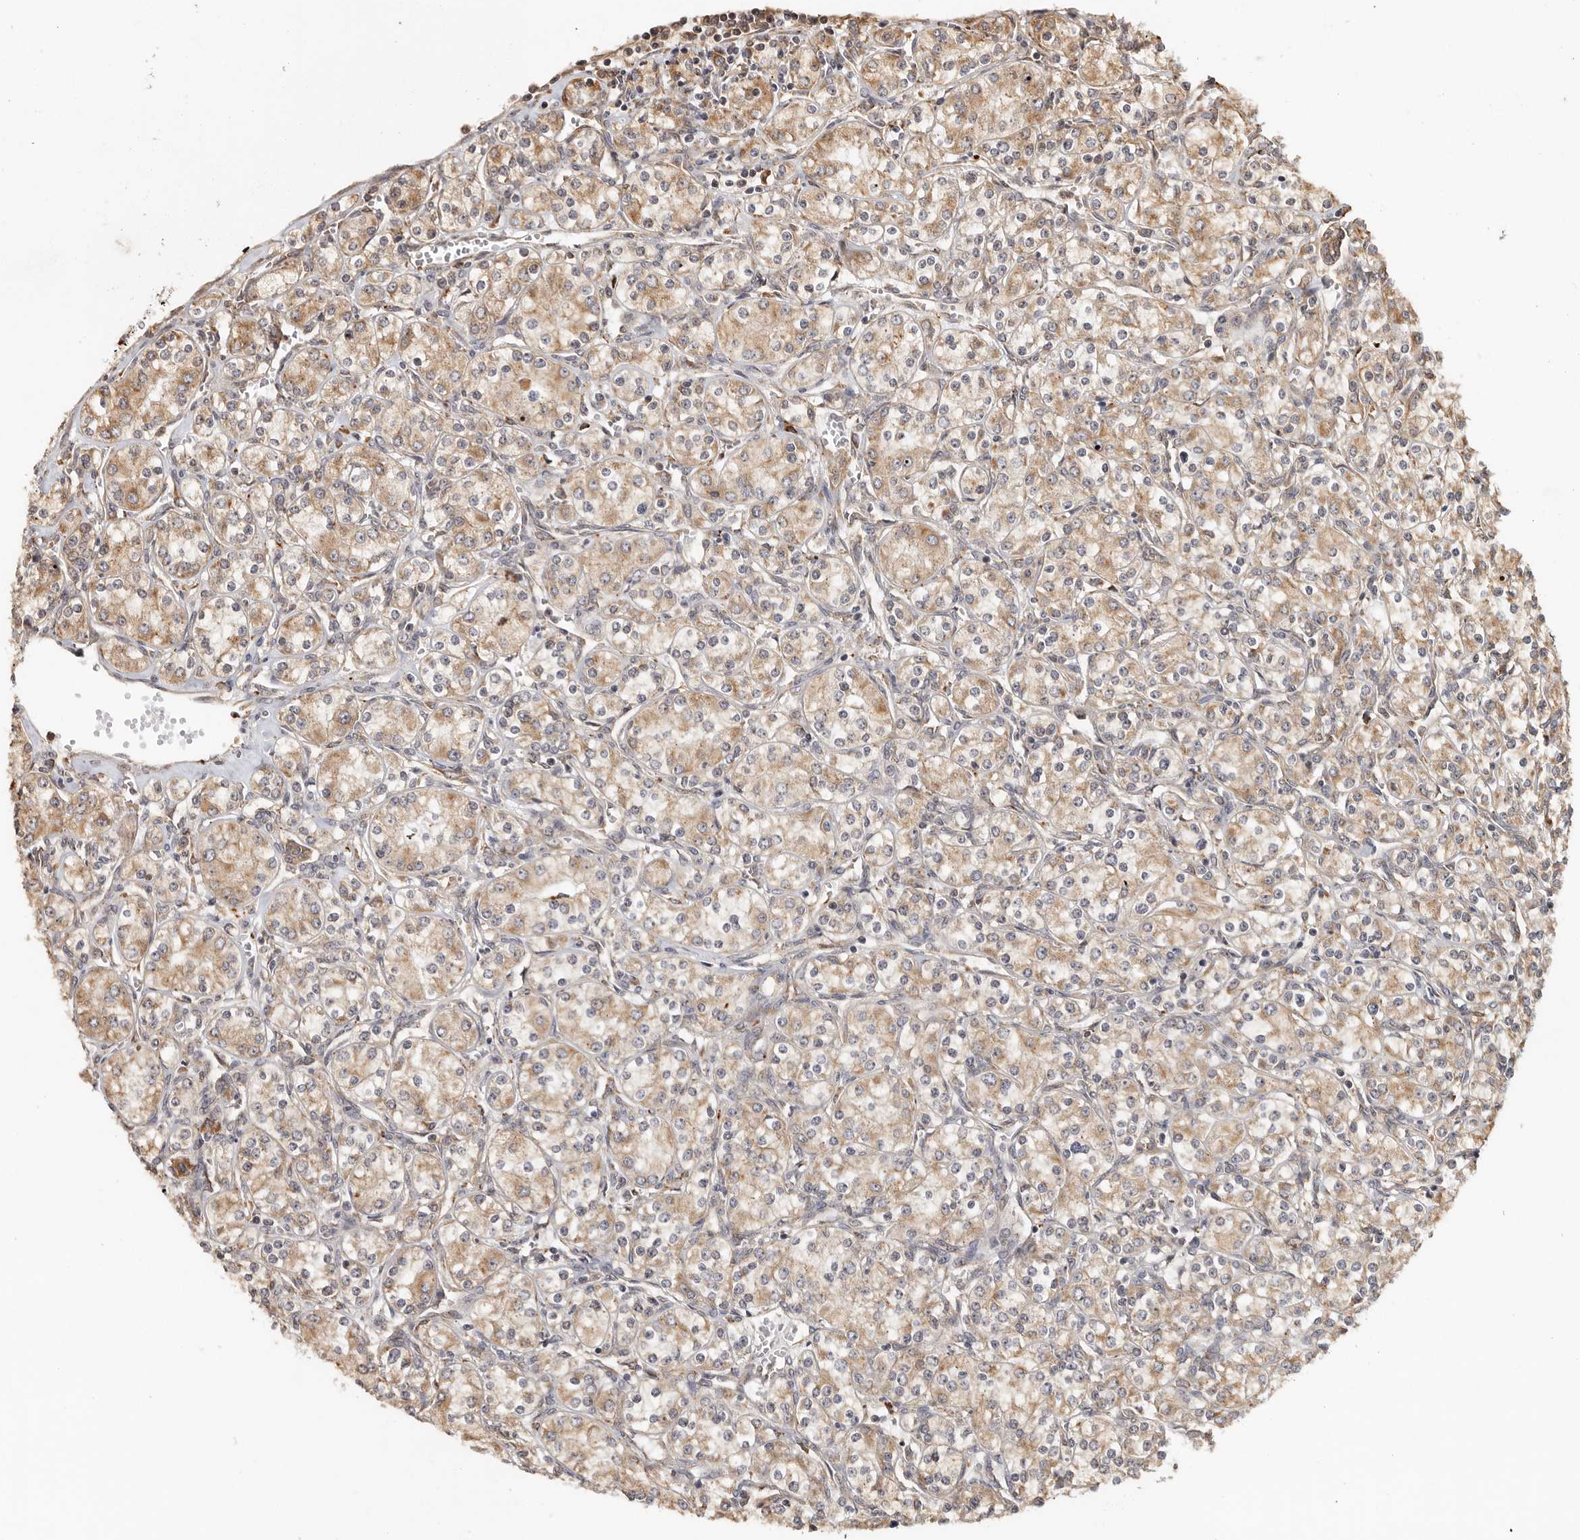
{"staining": {"intensity": "moderate", "quantity": ">75%", "location": "cytoplasmic/membranous"}, "tissue": "renal cancer", "cell_type": "Tumor cells", "image_type": "cancer", "snomed": [{"axis": "morphology", "description": "Adenocarcinoma, NOS"}, {"axis": "topography", "description": "Kidney"}], "caption": "High-magnification brightfield microscopy of adenocarcinoma (renal) stained with DAB (3,3'-diaminobenzidine) (brown) and counterstained with hematoxylin (blue). tumor cells exhibit moderate cytoplasmic/membranous expression is present in approximately>75% of cells. Nuclei are stained in blue.", "gene": "ZNF83", "patient": {"sex": "male", "age": 77}}